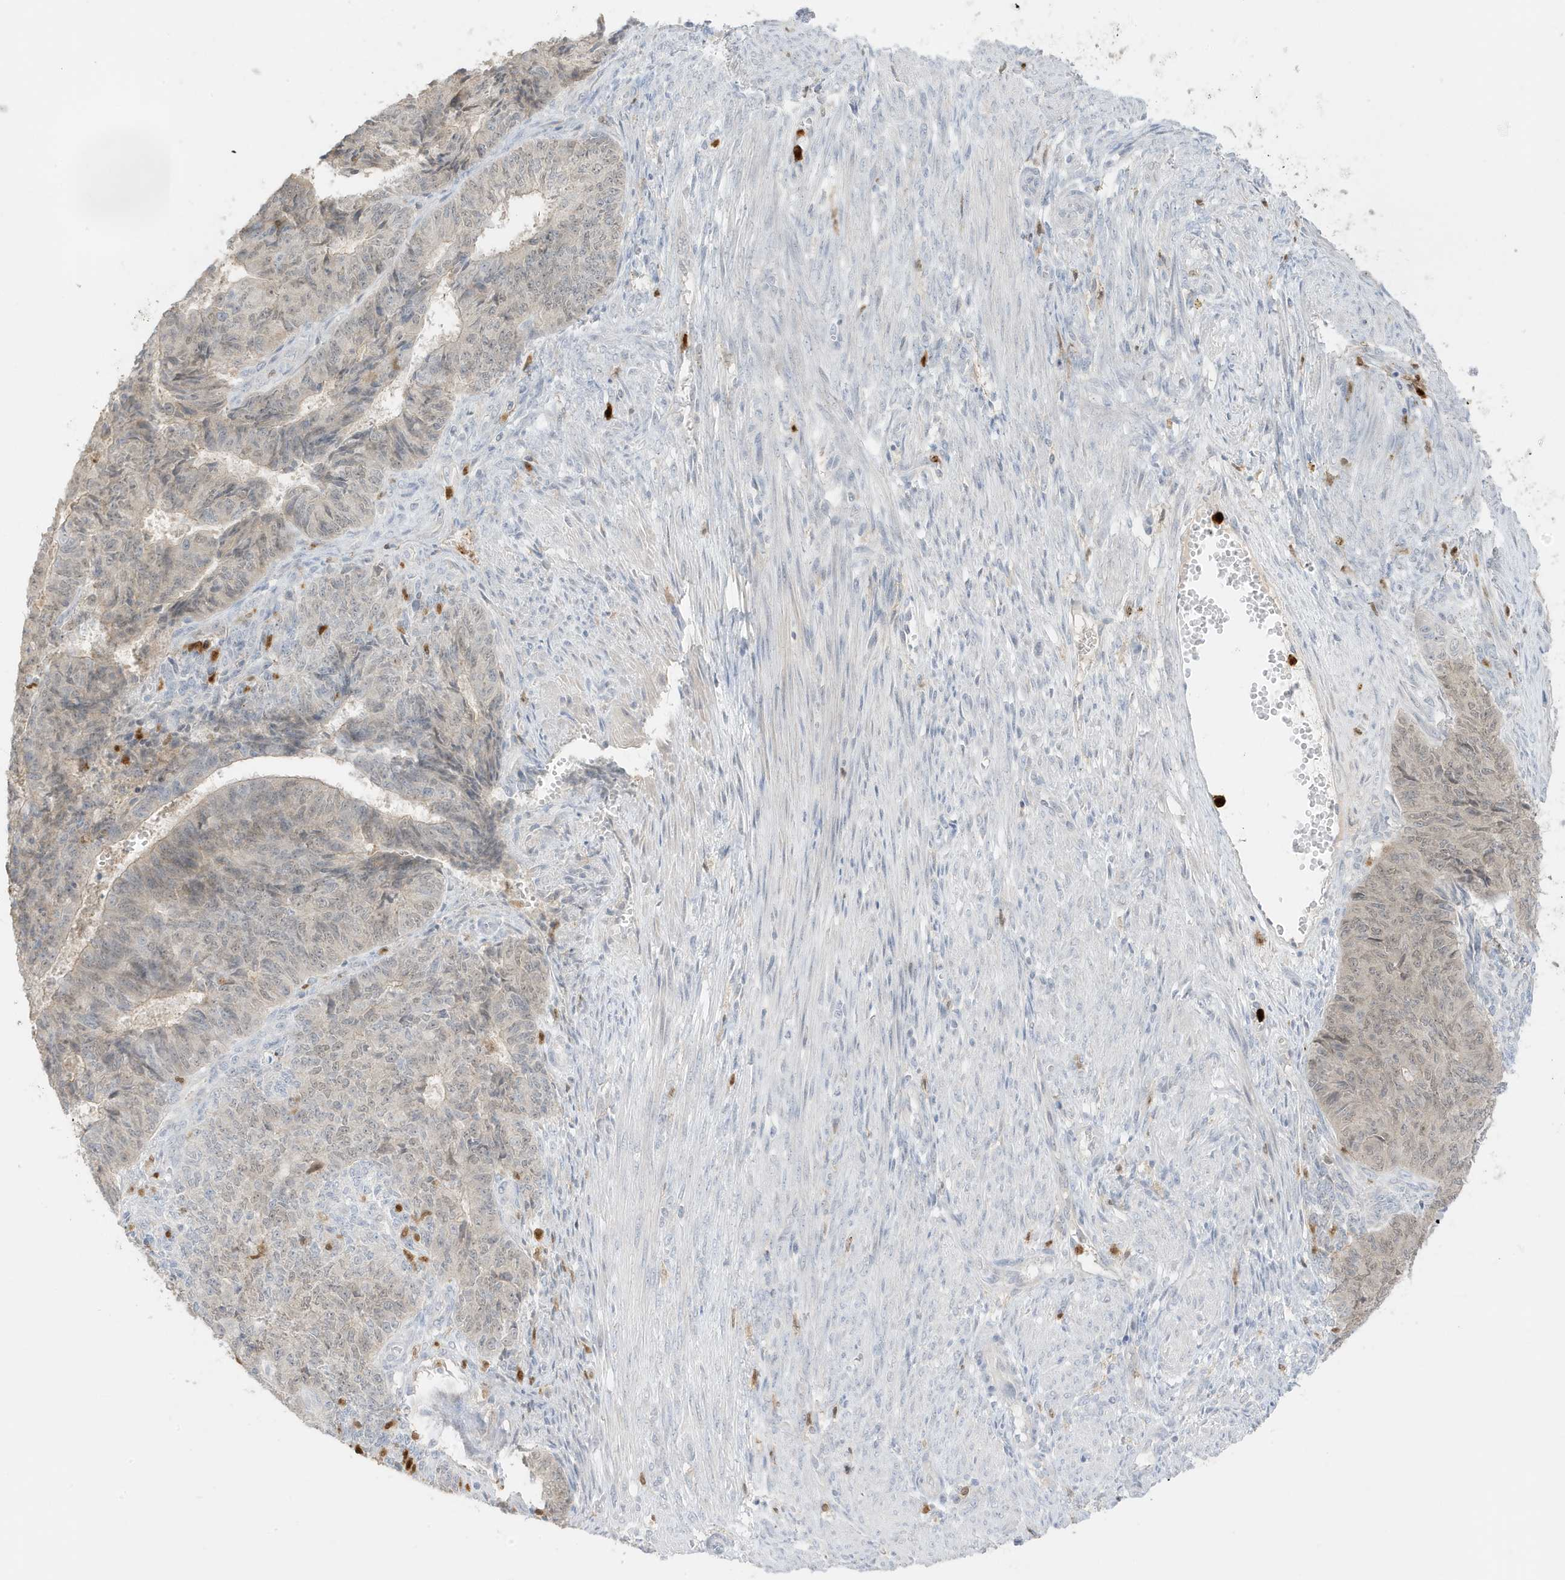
{"staining": {"intensity": "weak", "quantity": "<25%", "location": "nuclear"}, "tissue": "endometrial cancer", "cell_type": "Tumor cells", "image_type": "cancer", "snomed": [{"axis": "morphology", "description": "Adenocarcinoma, NOS"}, {"axis": "topography", "description": "Endometrium"}], "caption": "The image shows no staining of tumor cells in endometrial adenocarcinoma.", "gene": "GCA", "patient": {"sex": "female", "age": 32}}